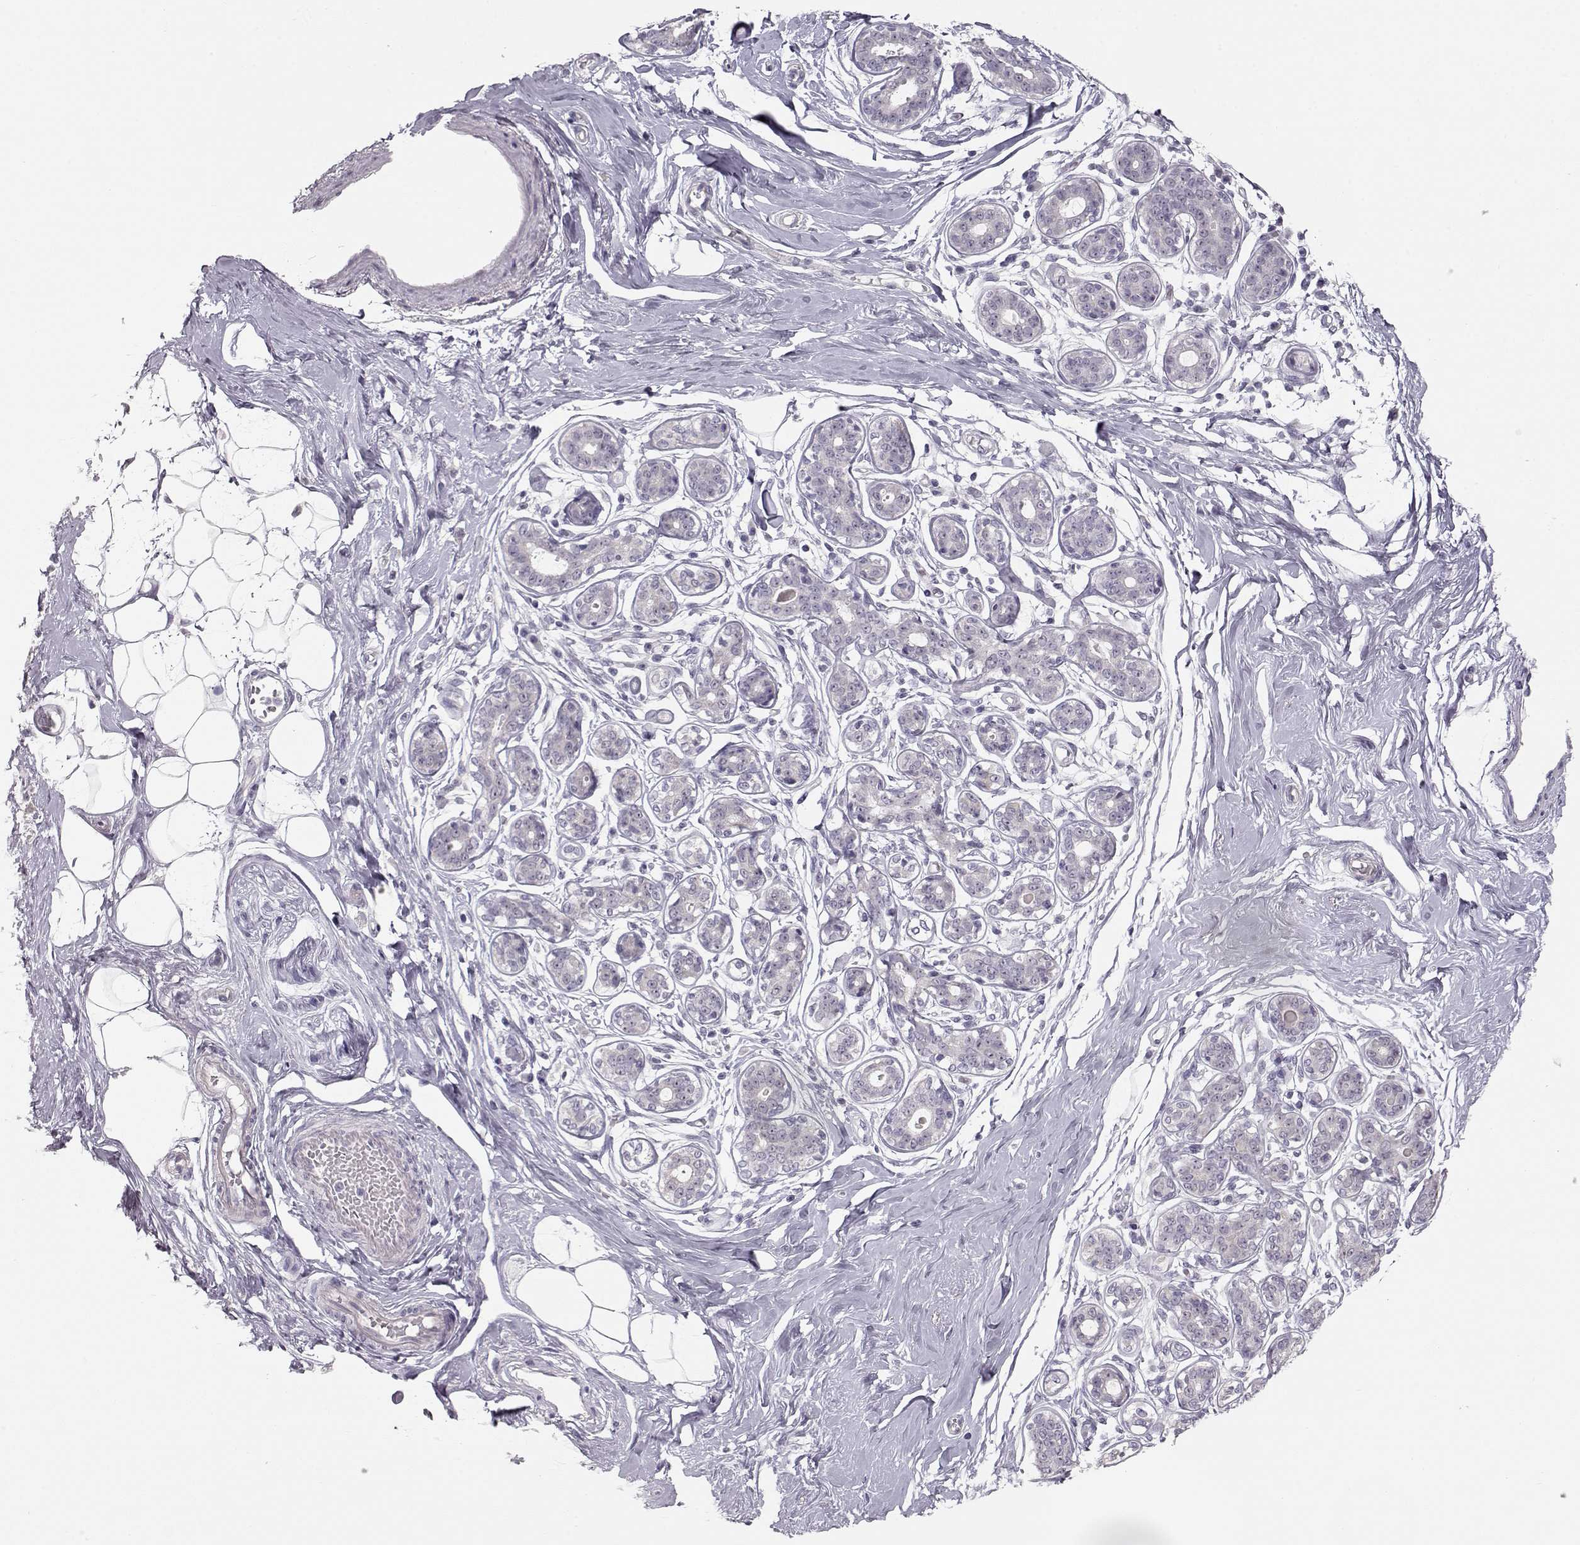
{"staining": {"intensity": "negative", "quantity": "none", "location": "none"}, "tissue": "breast", "cell_type": "Adipocytes", "image_type": "normal", "snomed": [{"axis": "morphology", "description": "Normal tissue, NOS"}, {"axis": "topography", "description": "Skin"}, {"axis": "topography", "description": "Breast"}], "caption": "High power microscopy image of an immunohistochemistry micrograph of normal breast, revealing no significant expression in adipocytes.", "gene": "FAM205A", "patient": {"sex": "female", "age": 43}}